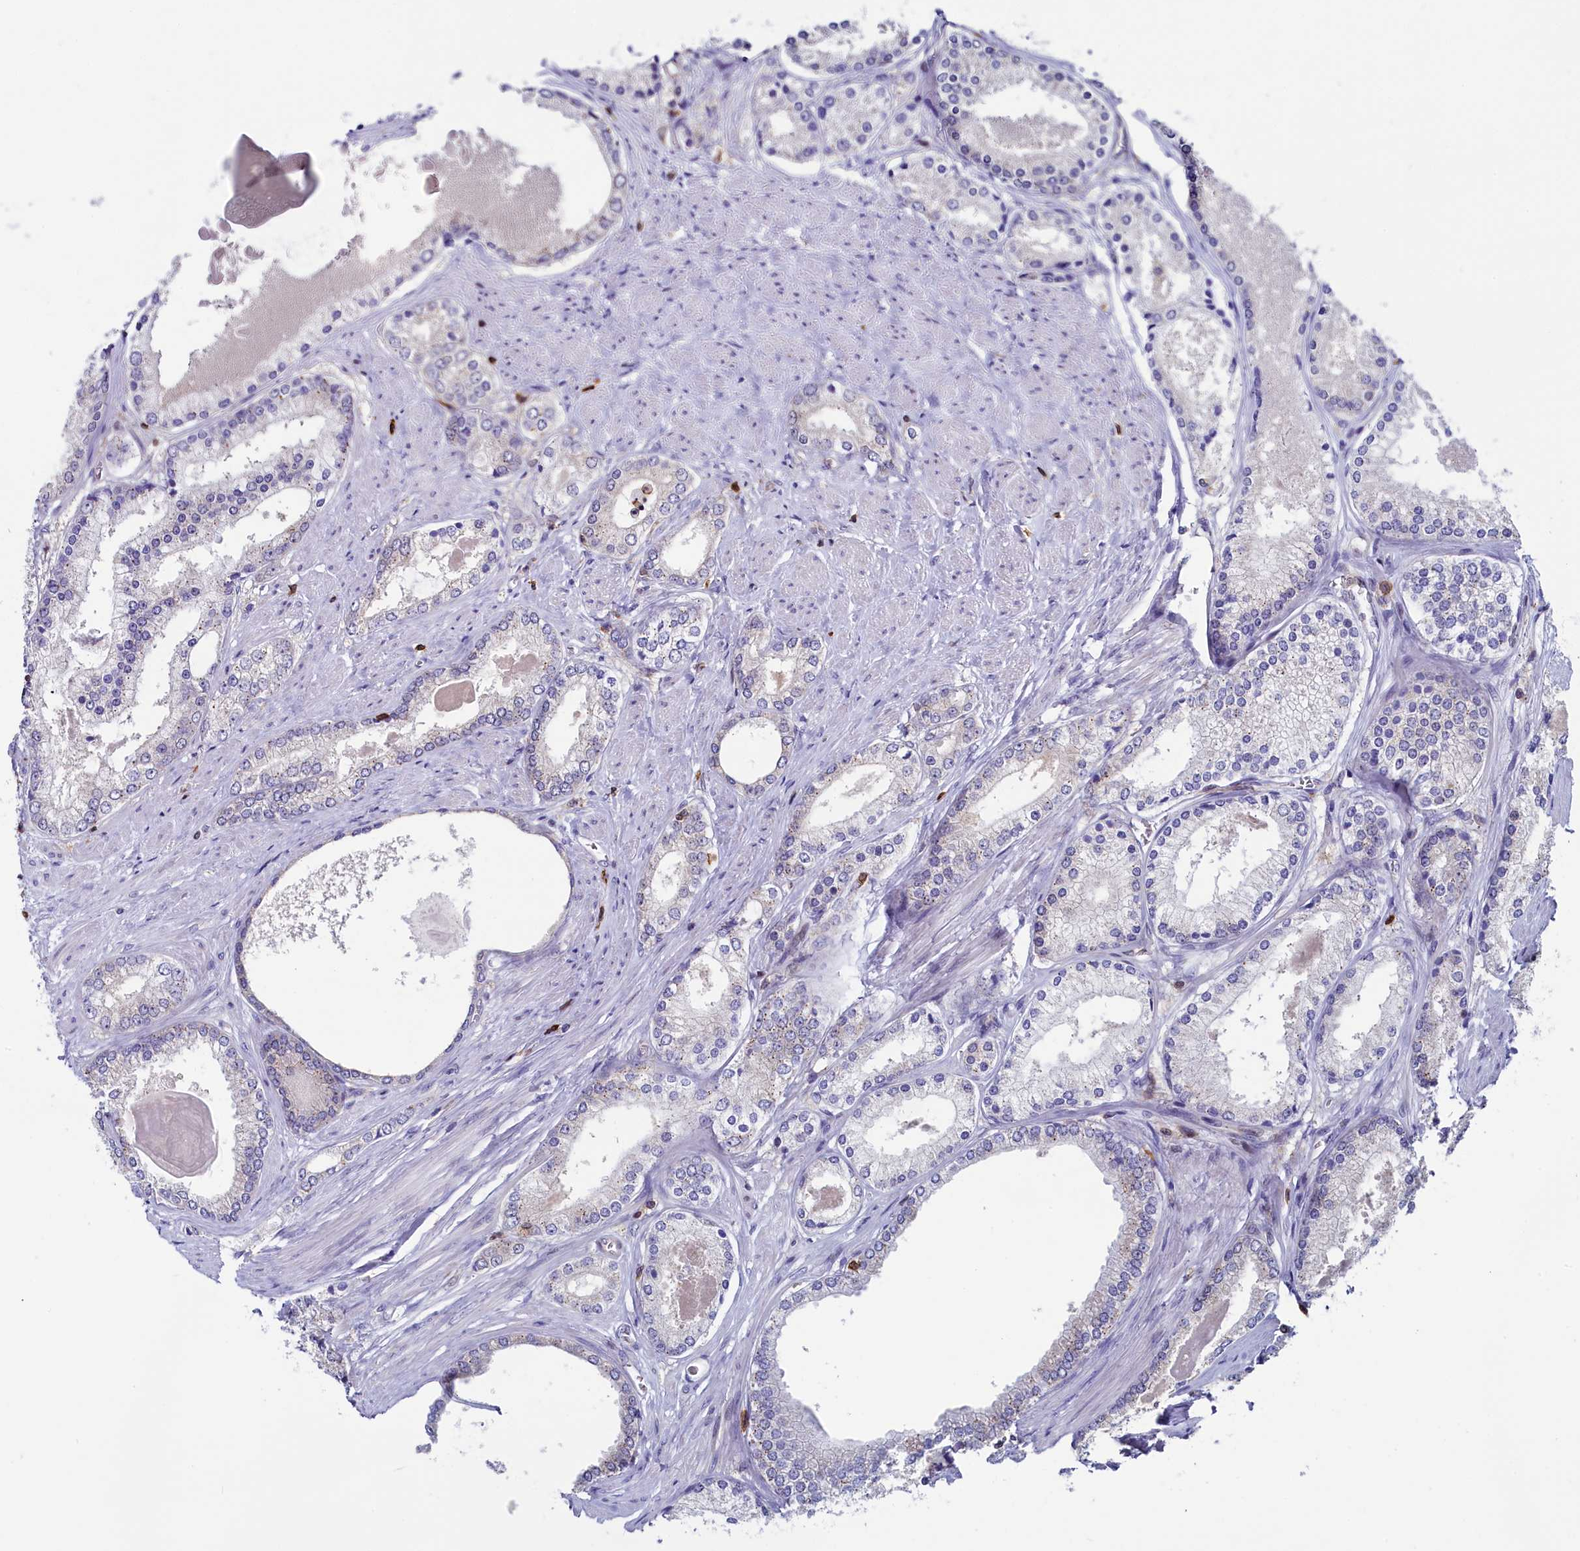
{"staining": {"intensity": "moderate", "quantity": "<25%", "location": "cytoplasmic/membranous"}, "tissue": "prostate cancer", "cell_type": "Tumor cells", "image_type": "cancer", "snomed": [{"axis": "morphology", "description": "Adenocarcinoma, Low grade"}, {"axis": "topography", "description": "Prostate"}], "caption": "Prostate cancer stained for a protein exhibits moderate cytoplasmic/membranous positivity in tumor cells.", "gene": "CIAPIN1", "patient": {"sex": "male", "age": 68}}